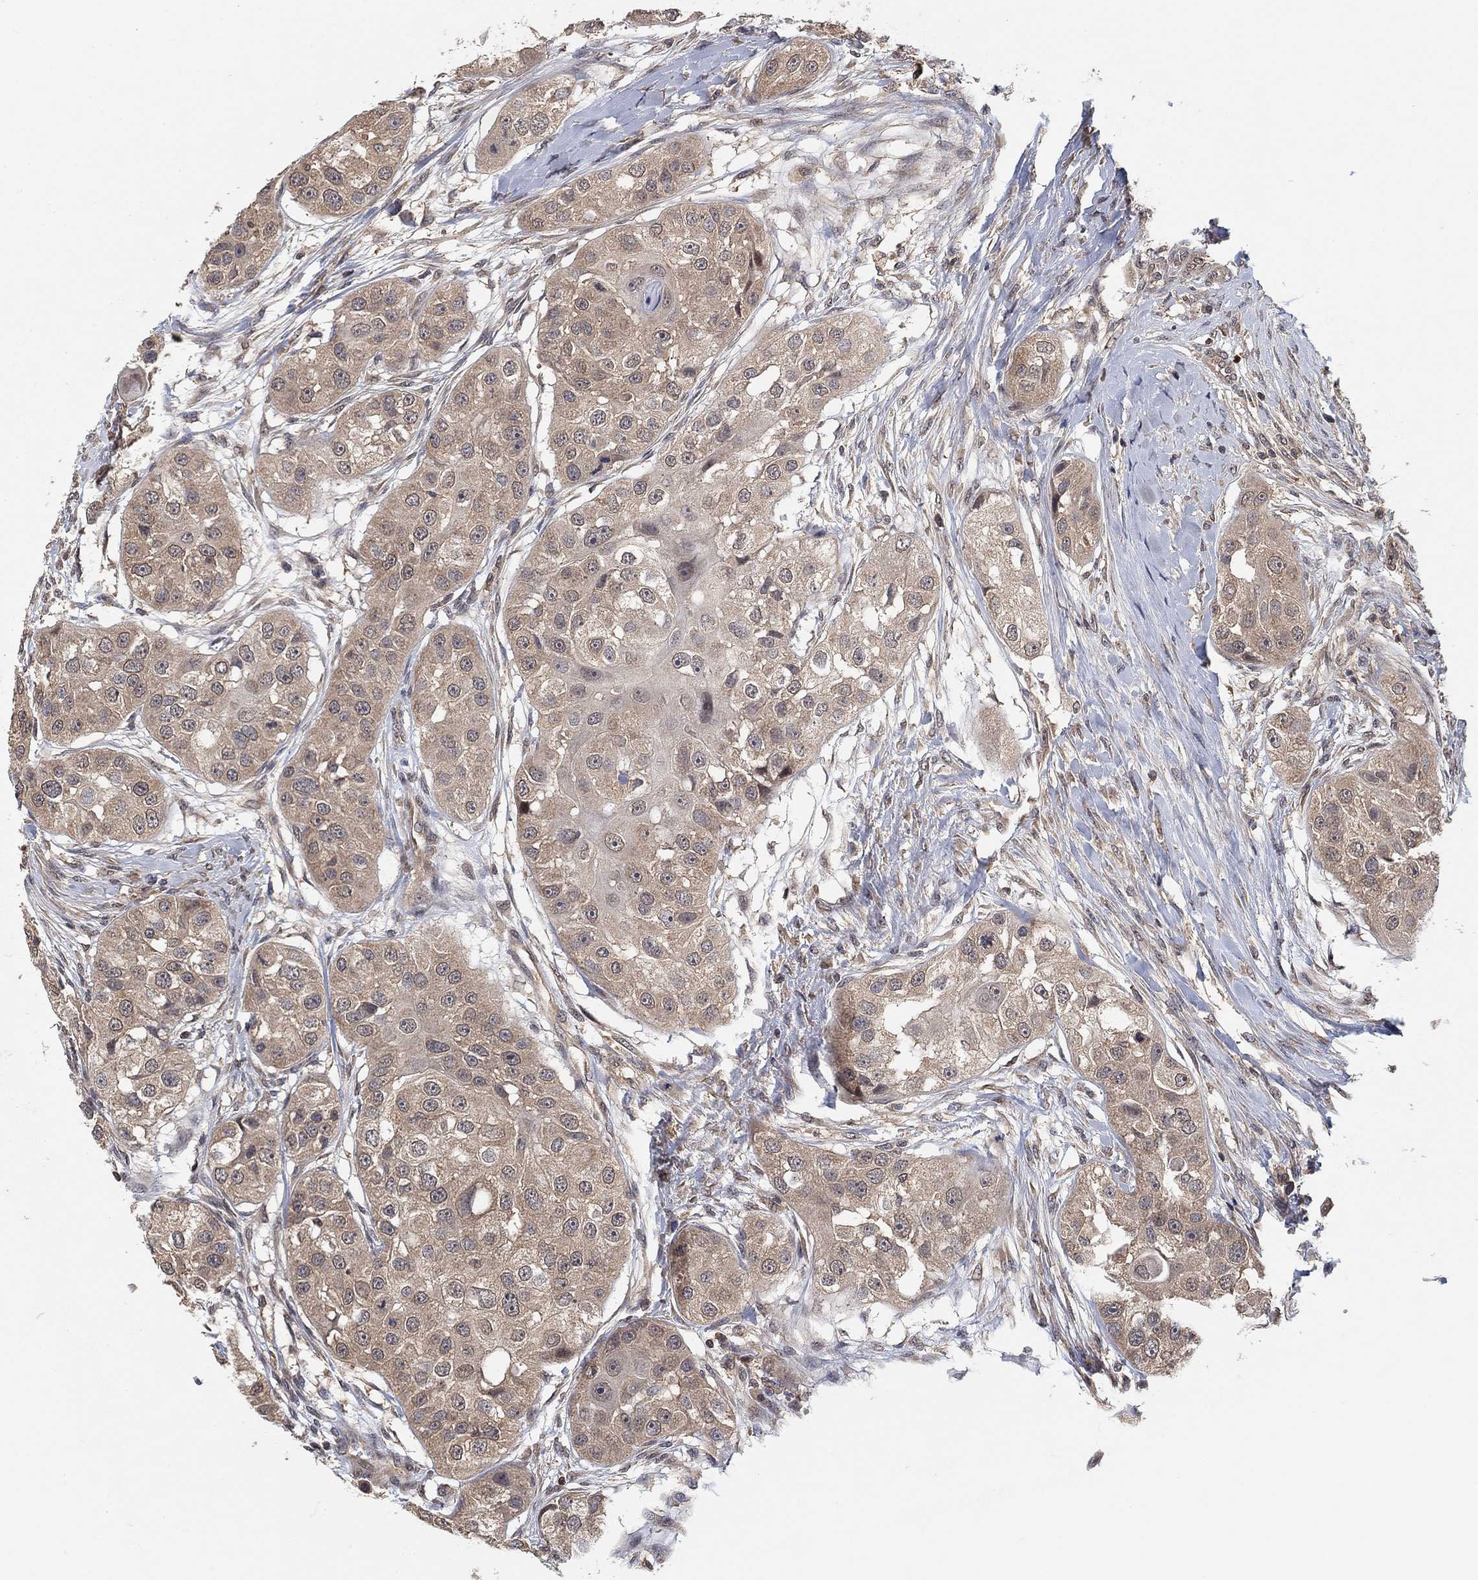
{"staining": {"intensity": "weak", "quantity": "<25%", "location": "cytoplasmic/membranous"}, "tissue": "head and neck cancer", "cell_type": "Tumor cells", "image_type": "cancer", "snomed": [{"axis": "morphology", "description": "Normal tissue, NOS"}, {"axis": "morphology", "description": "Squamous cell carcinoma, NOS"}, {"axis": "topography", "description": "Skeletal muscle"}, {"axis": "topography", "description": "Head-Neck"}], "caption": "DAB (3,3'-diaminobenzidine) immunohistochemical staining of human head and neck squamous cell carcinoma exhibits no significant expression in tumor cells. (DAB (3,3'-diaminobenzidine) immunohistochemistry with hematoxylin counter stain).", "gene": "CCDC43", "patient": {"sex": "male", "age": 51}}